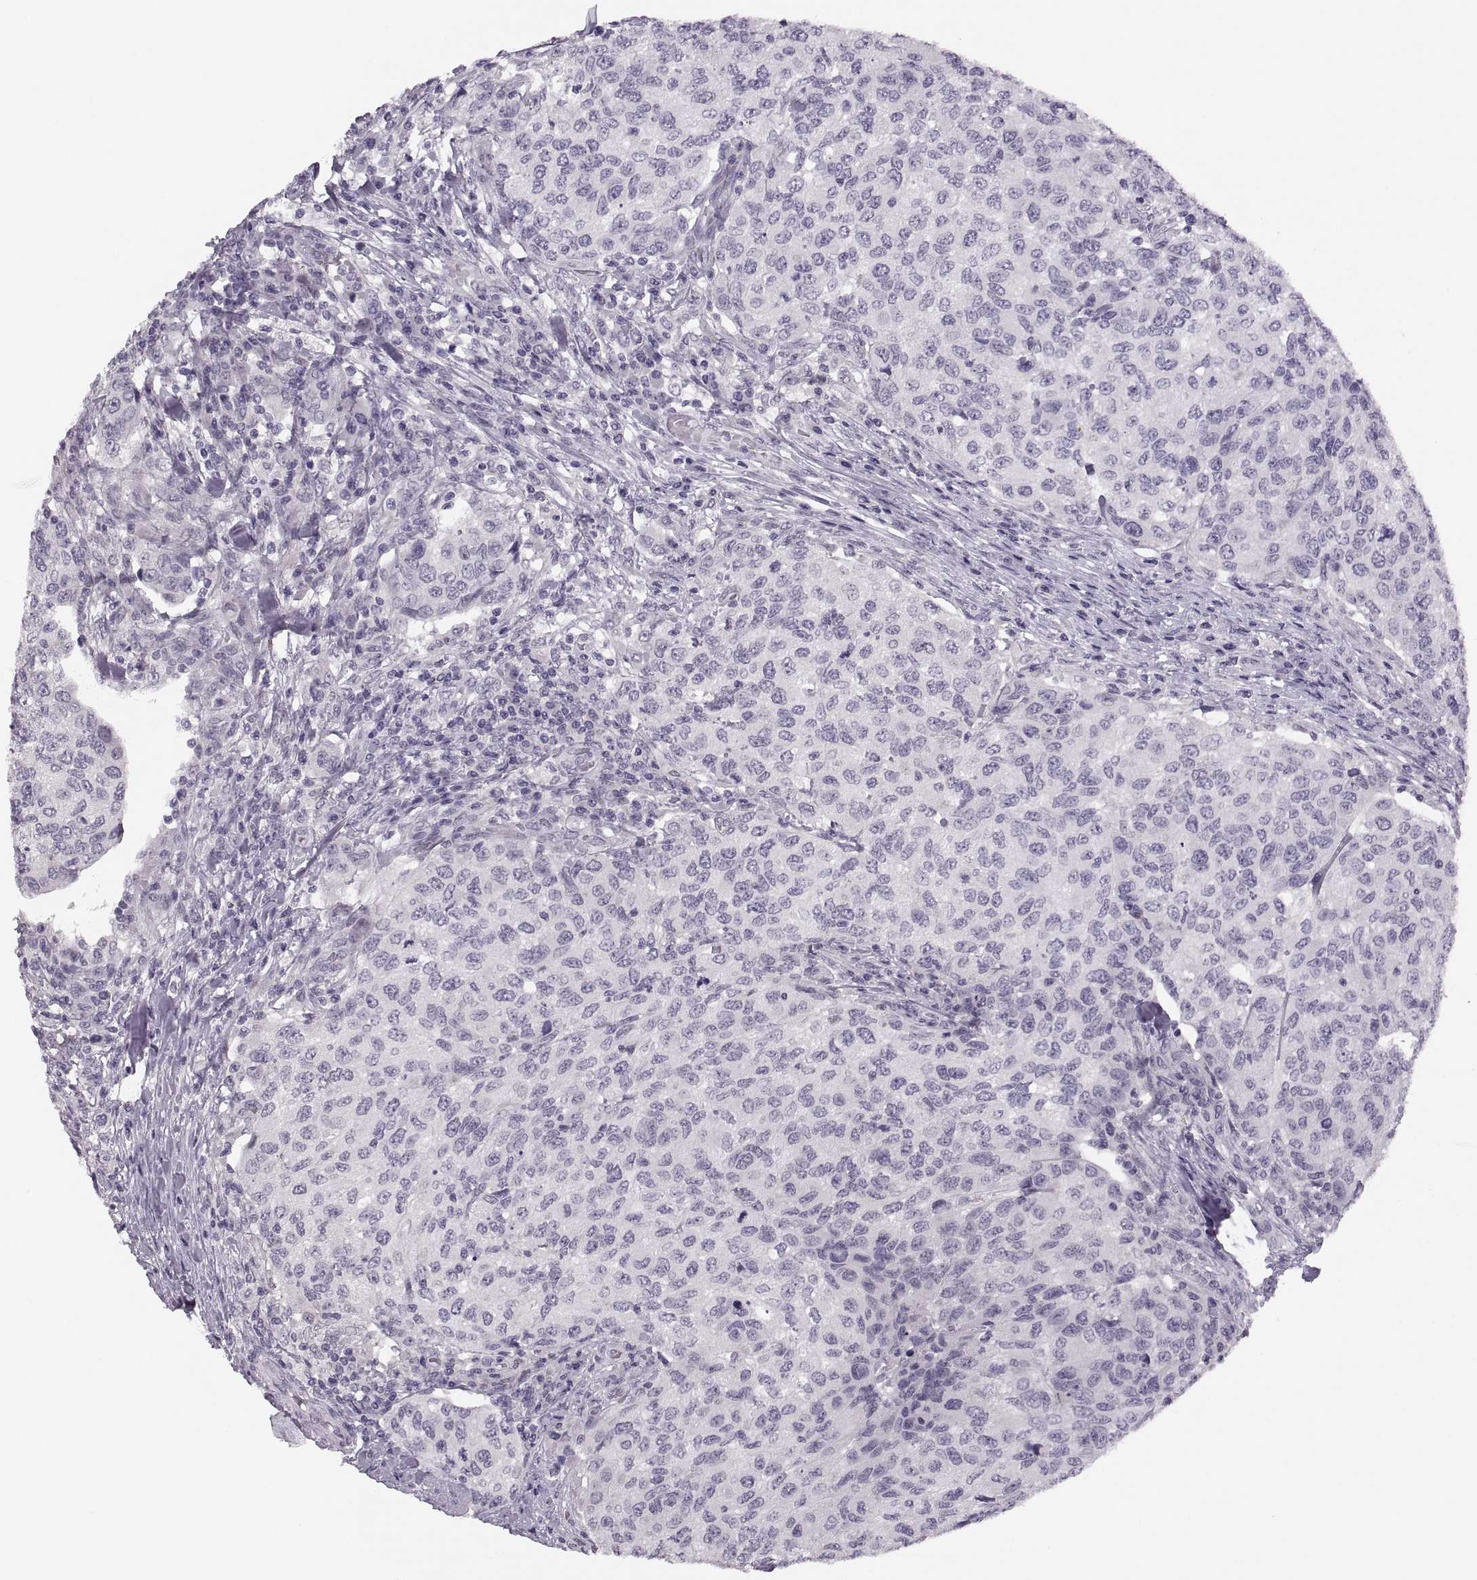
{"staining": {"intensity": "negative", "quantity": "none", "location": "none"}, "tissue": "urothelial cancer", "cell_type": "Tumor cells", "image_type": "cancer", "snomed": [{"axis": "morphology", "description": "Urothelial carcinoma, High grade"}, {"axis": "topography", "description": "Urinary bladder"}], "caption": "This is an immunohistochemistry (IHC) histopathology image of human urothelial cancer. There is no positivity in tumor cells.", "gene": "ADH6", "patient": {"sex": "female", "age": 78}}